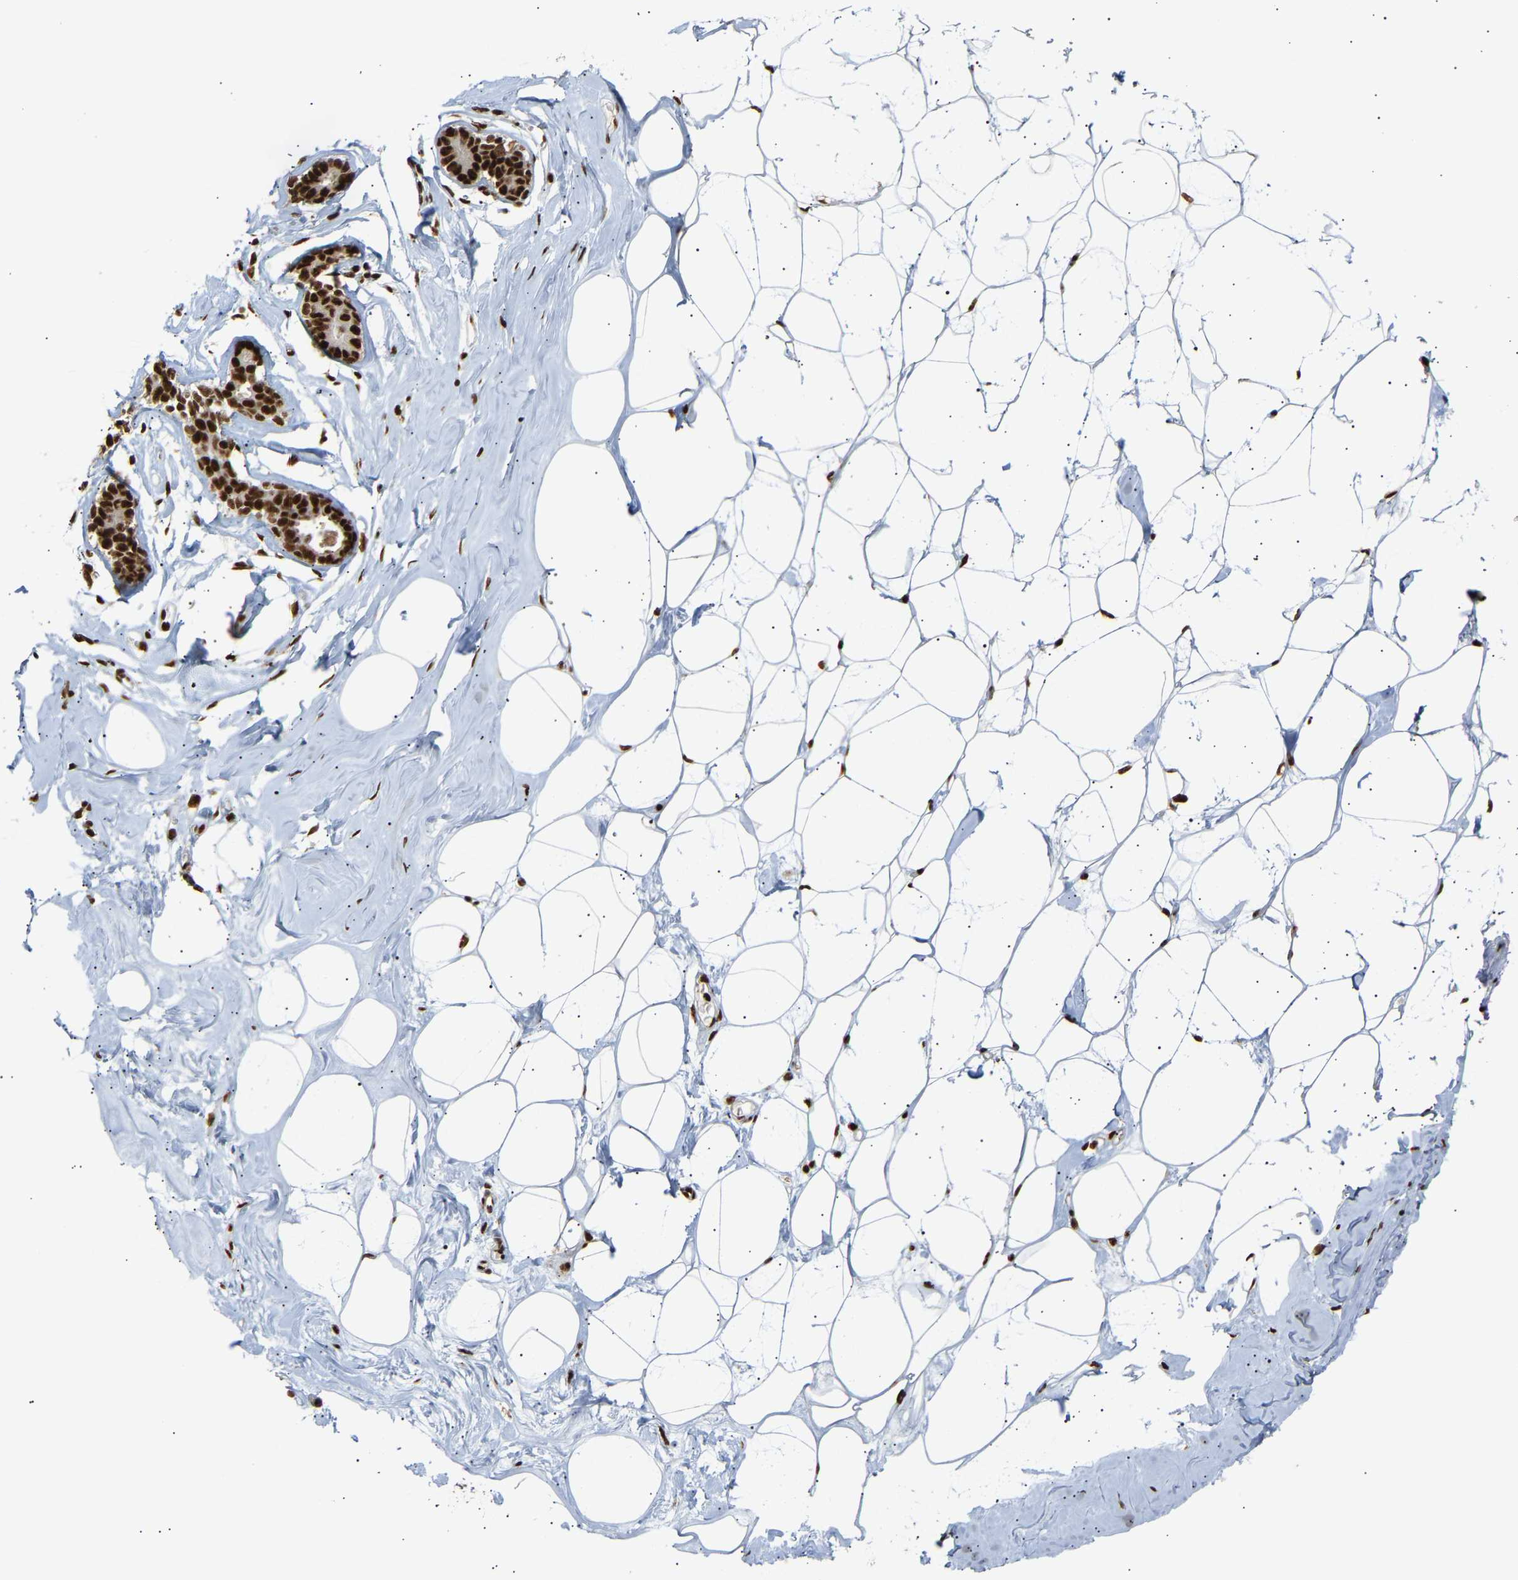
{"staining": {"intensity": "strong", "quantity": ">75%", "location": "nuclear"}, "tissue": "adipose tissue", "cell_type": "Adipocytes", "image_type": "normal", "snomed": [{"axis": "morphology", "description": "Normal tissue, NOS"}, {"axis": "morphology", "description": "Fibrosis, NOS"}, {"axis": "topography", "description": "Breast"}, {"axis": "topography", "description": "Adipose tissue"}], "caption": "Immunohistochemistry (IHC) of normal adipose tissue reveals high levels of strong nuclear positivity in approximately >75% of adipocytes.", "gene": "ALYREF", "patient": {"sex": "female", "age": 39}}